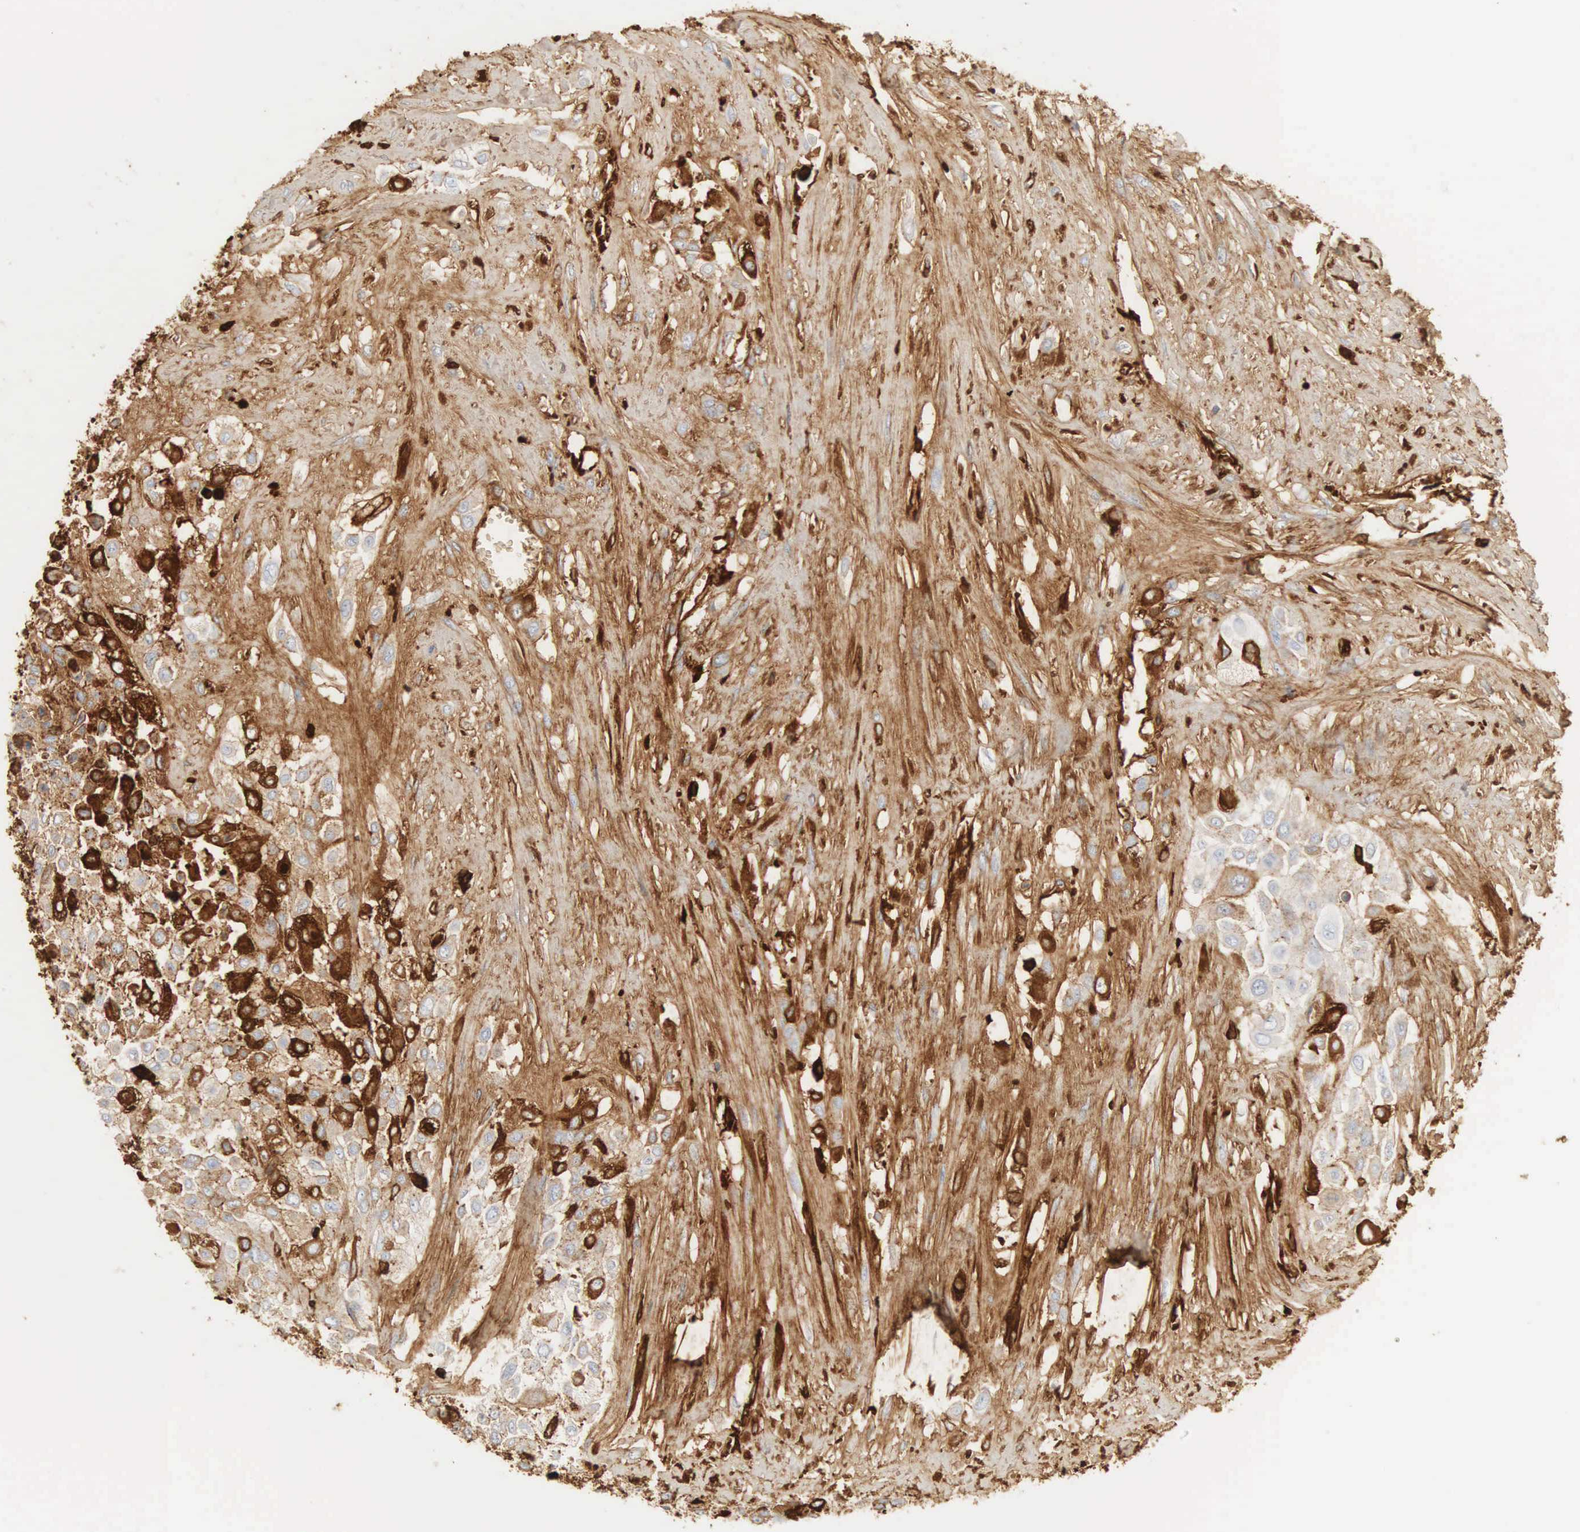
{"staining": {"intensity": "moderate", "quantity": "25%-75%", "location": "cytoplasmic/membranous"}, "tissue": "urothelial cancer", "cell_type": "Tumor cells", "image_type": "cancer", "snomed": [{"axis": "morphology", "description": "Urothelial carcinoma, High grade"}, {"axis": "topography", "description": "Urinary bladder"}], "caption": "A high-resolution image shows immunohistochemistry staining of urothelial cancer, which reveals moderate cytoplasmic/membranous staining in approximately 25%-75% of tumor cells. The staining was performed using DAB, with brown indicating positive protein expression. Nuclei are stained blue with hematoxylin.", "gene": "IGLC3", "patient": {"sex": "male", "age": 57}}